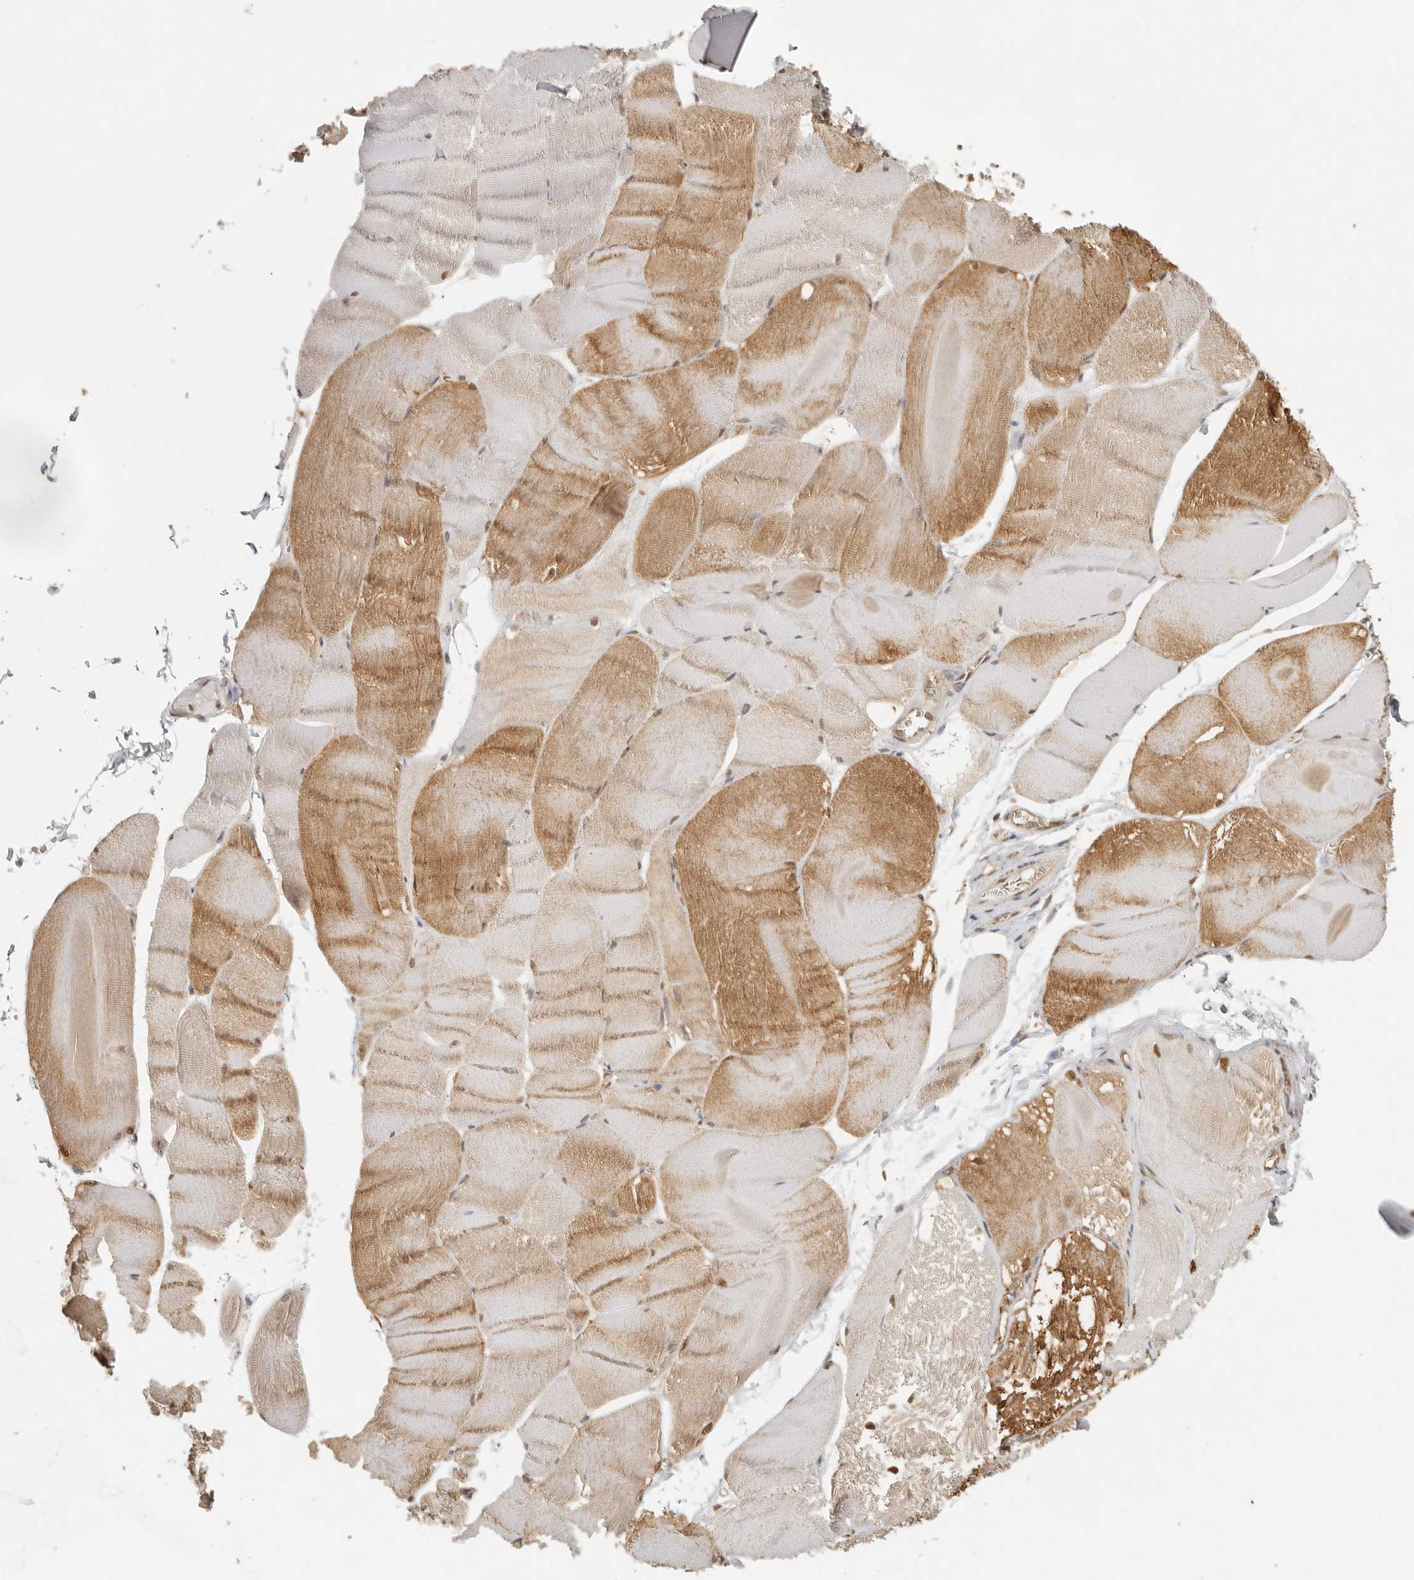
{"staining": {"intensity": "moderate", "quantity": "<25%", "location": "cytoplasmic/membranous"}, "tissue": "skeletal muscle", "cell_type": "Myocytes", "image_type": "normal", "snomed": [{"axis": "morphology", "description": "Normal tissue, NOS"}, {"axis": "morphology", "description": "Basal cell carcinoma"}, {"axis": "topography", "description": "Skeletal muscle"}], "caption": "Immunohistochemistry (DAB (3,3'-diaminobenzidine)) staining of benign skeletal muscle shows moderate cytoplasmic/membranous protein positivity in approximately <25% of myocytes. The staining was performed using DAB, with brown indicating positive protein expression. Nuclei are stained blue with hematoxylin.", "gene": "PSMA5", "patient": {"sex": "female", "age": 64}}